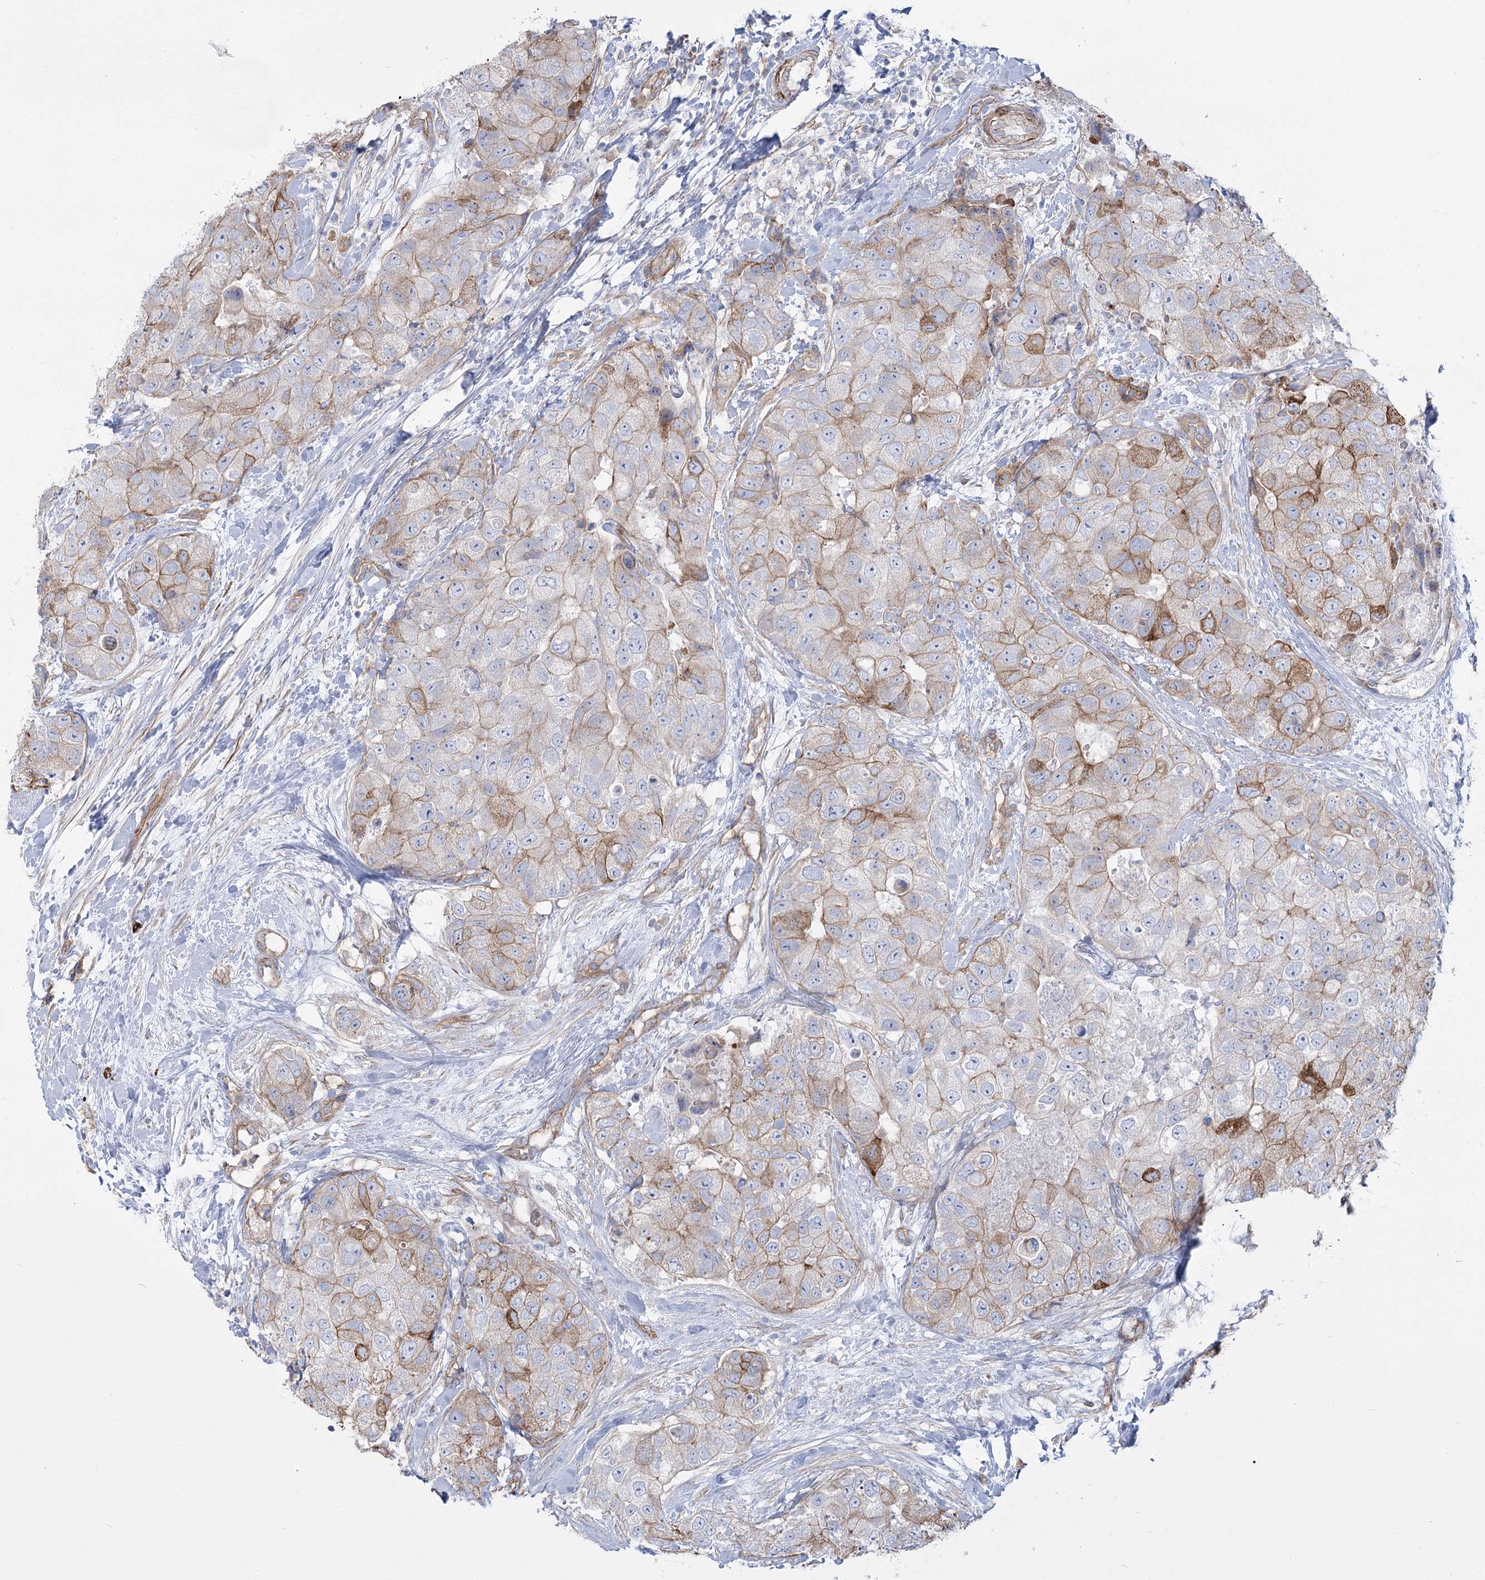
{"staining": {"intensity": "moderate", "quantity": "<25%", "location": "cytoplasmic/membranous"}, "tissue": "breast cancer", "cell_type": "Tumor cells", "image_type": "cancer", "snomed": [{"axis": "morphology", "description": "Duct carcinoma"}, {"axis": "topography", "description": "Breast"}], "caption": "There is low levels of moderate cytoplasmic/membranous expression in tumor cells of breast intraductal carcinoma, as demonstrated by immunohistochemical staining (brown color).", "gene": "PLEKHA5", "patient": {"sex": "female", "age": 62}}